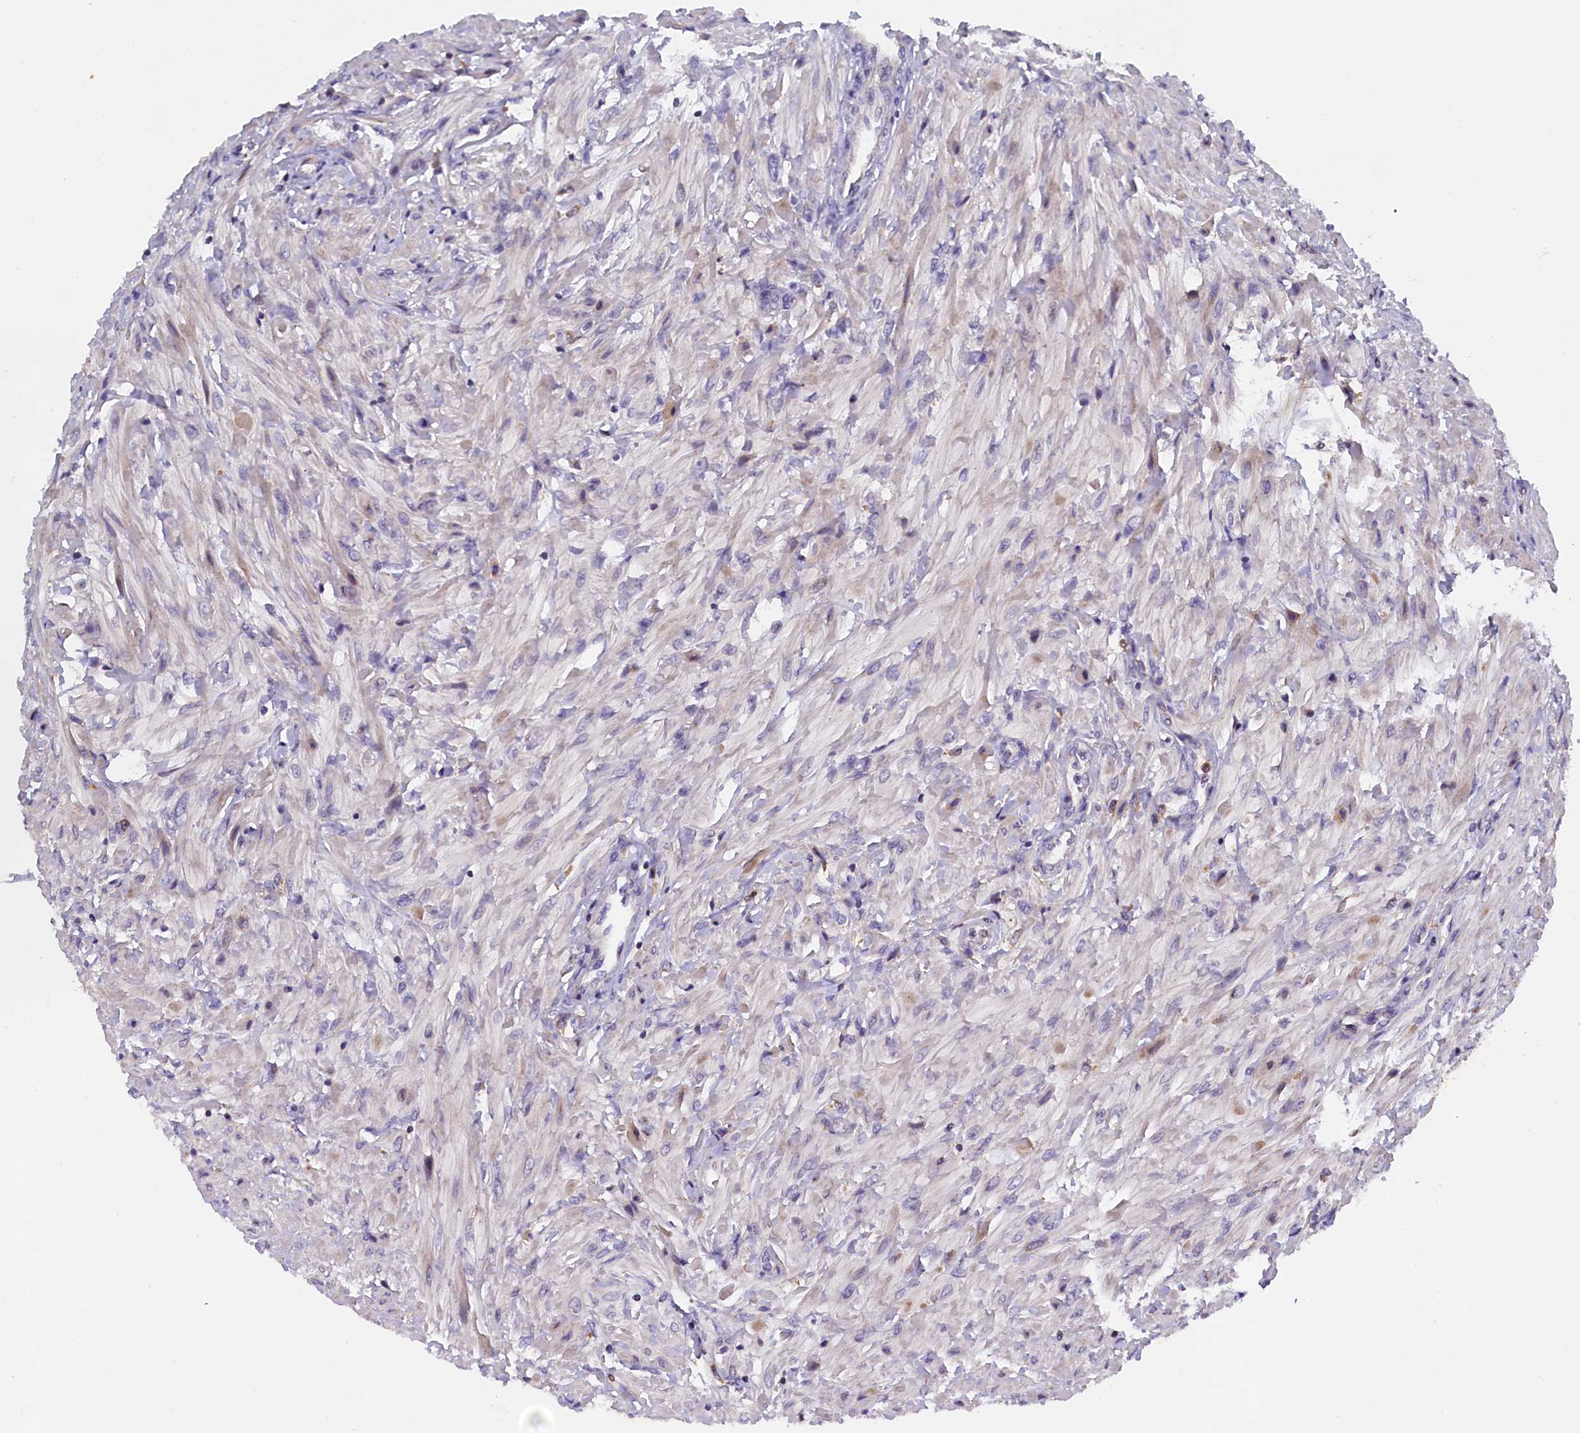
{"staining": {"intensity": "weak", "quantity": "<25%", "location": "cytoplasmic/membranous"}, "tissue": "prostate cancer", "cell_type": "Tumor cells", "image_type": "cancer", "snomed": [{"axis": "morphology", "description": "Adenocarcinoma, Low grade"}, {"axis": "topography", "description": "Prostate"}], "caption": "DAB immunohistochemical staining of low-grade adenocarcinoma (prostate) reveals no significant staining in tumor cells.", "gene": "NAIP", "patient": {"sex": "male", "age": 68}}